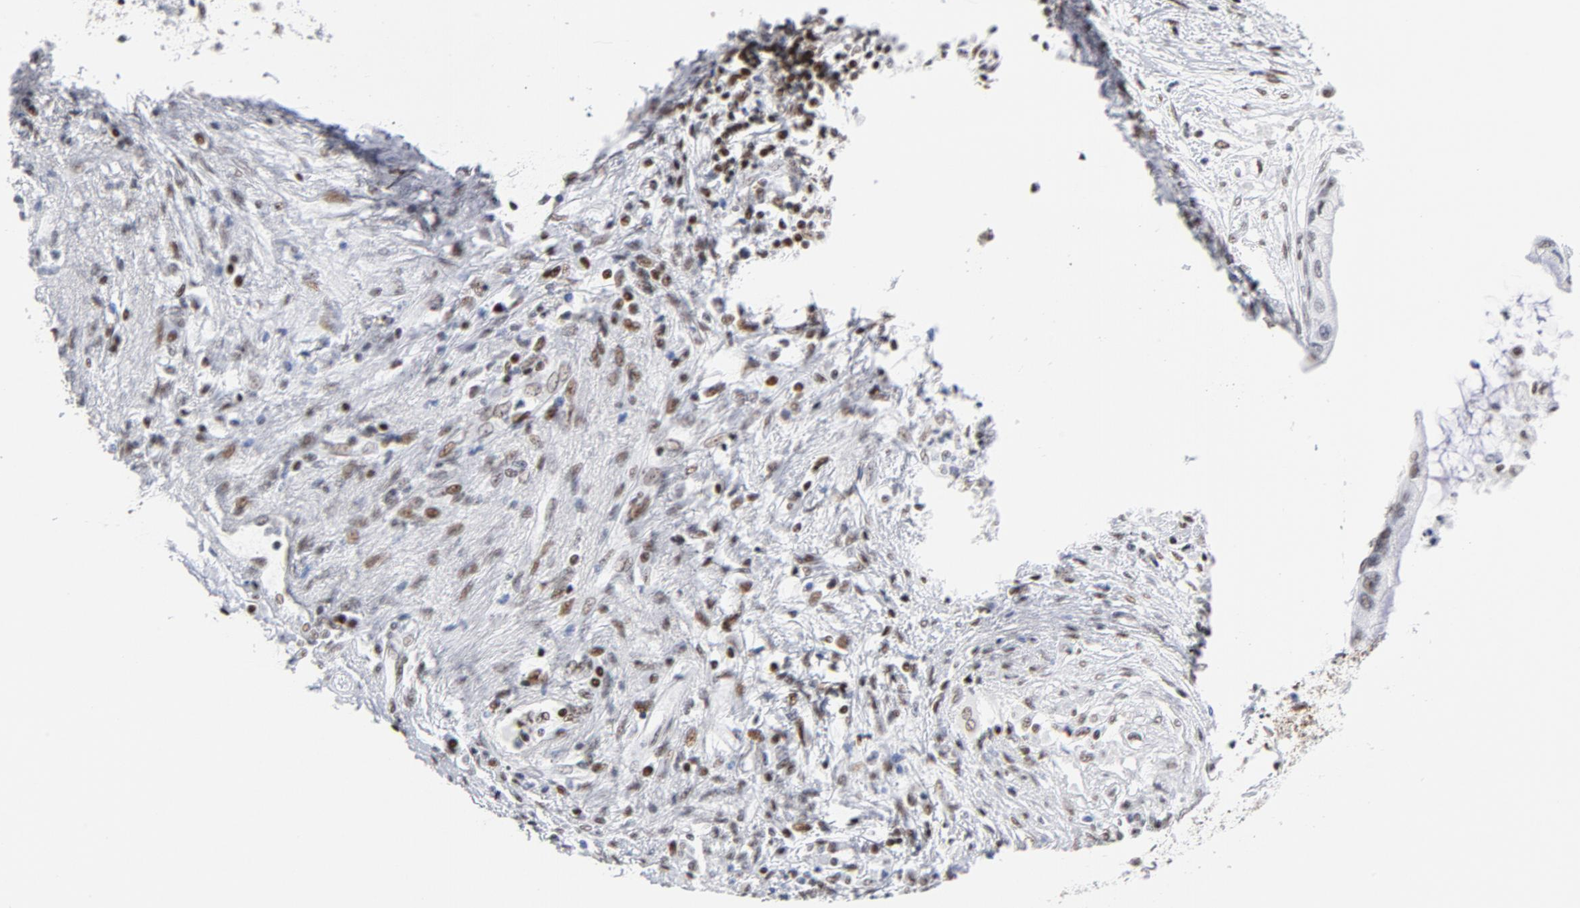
{"staining": {"intensity": "weak", "quantity": ">75%", "location": "nuclear"}, "tissue": "pancreatic cancer", "cell_type": "Tumor cells", "image_type": "cancer", "snomed": [{"axis": "morphology", "description": "Adenocarcinoma, NOS"}, {"axis": "topography", "description": "Pancreas"}], "caption": "There is low levels of weak nuclear staining in tumor cells of pancreatic cancer (adenocarcinoma), as demonstrated by immunohistochemical staining (brown color).", "gene": "XRCC5", "patient": {"sex": "female", "age": 59}}